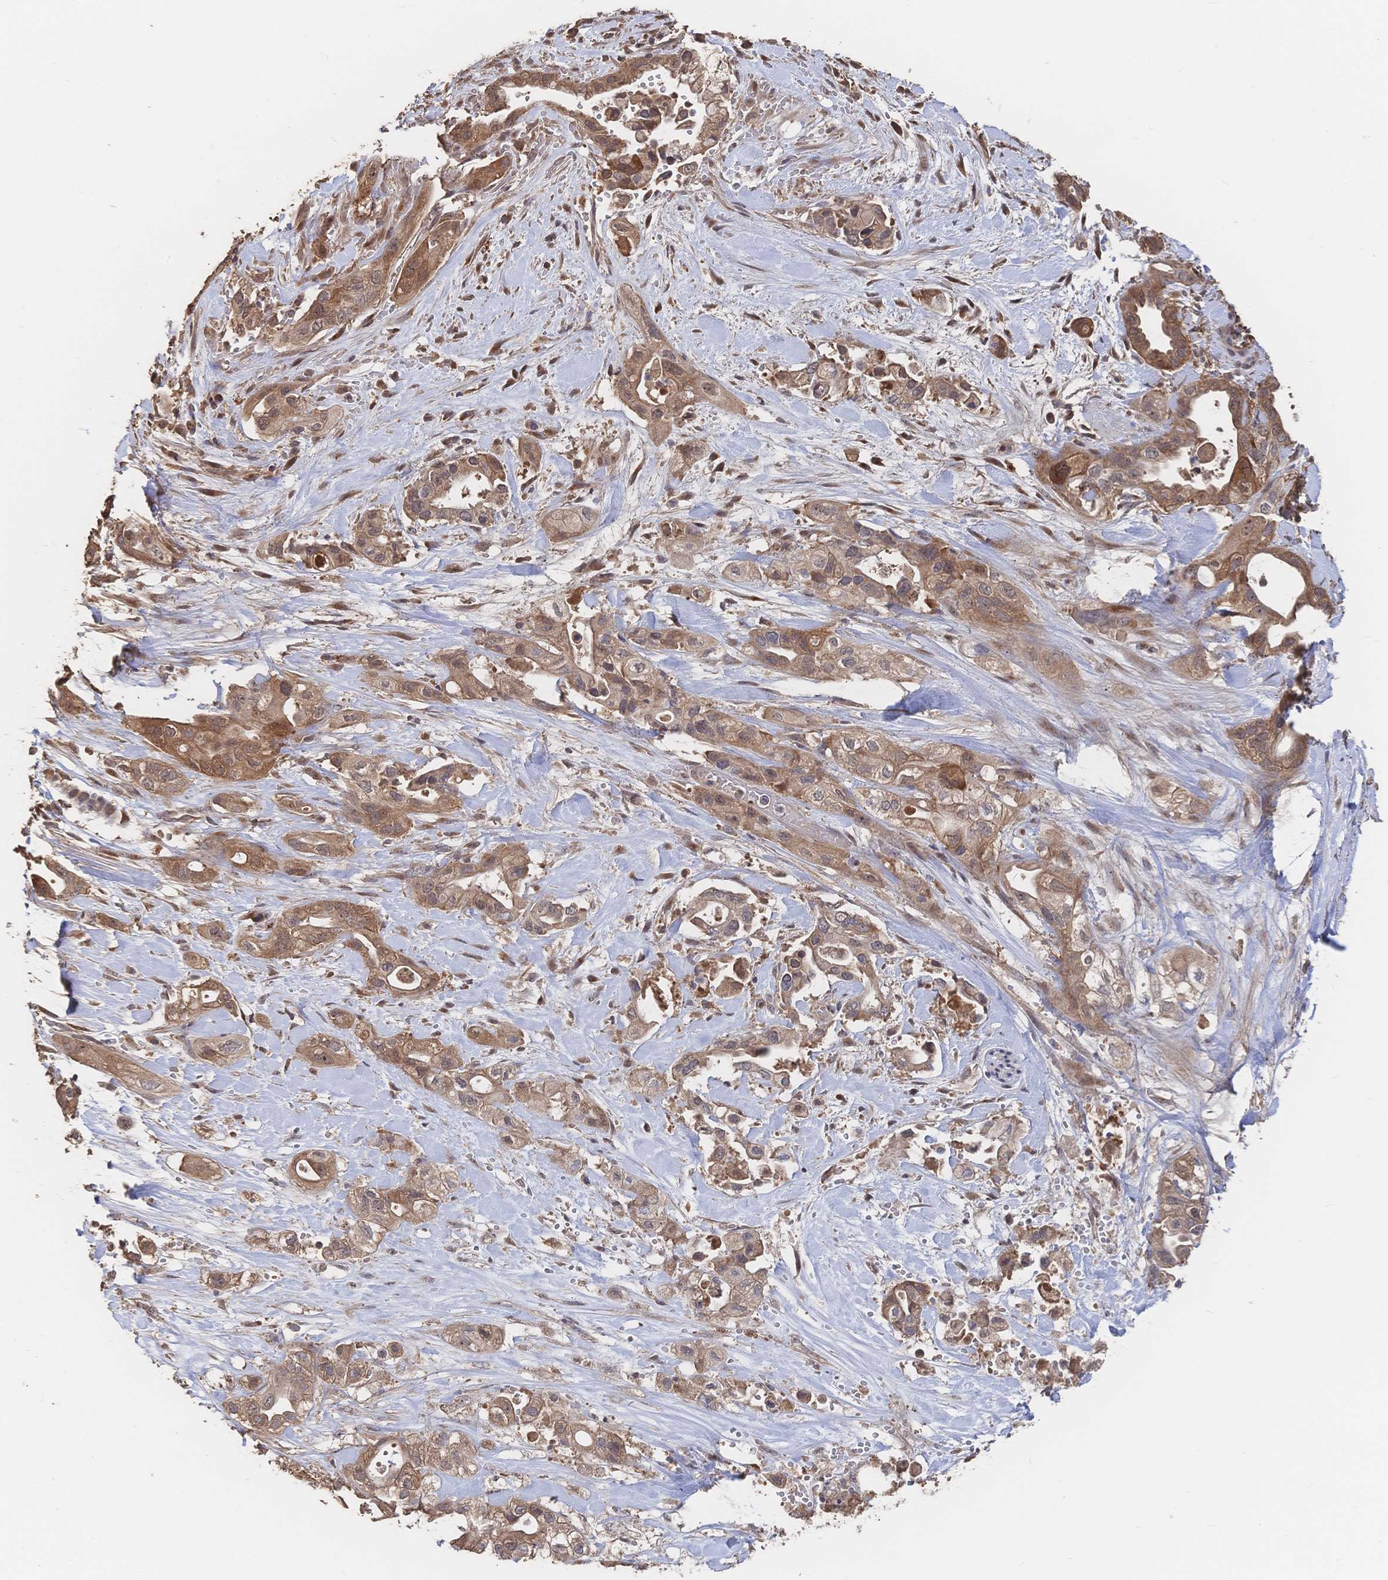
{"staining": {"intensity": "moderate", "quantity": ">75%", "location": "cytoplasmic/membranous,nuclear"}, "tissue": "pancreatic cancer", "cell_type": "Tumor cells", "image_type": "cancer", "snomed": [{"axis": "morphology", "description": "Adenocarcinoma, NOS"}, {"axis": "topography", "description": "Pancreas"}], "caption": "Protein analysis of adenocarcinoma (pancreatic) tissue demonstrates moderate cytoplasmic/membranous and nuclear positivity in about >75% of tumor cells.", "gene": "DNAJA4", "patient": {"sex": "male", "age": 44}}